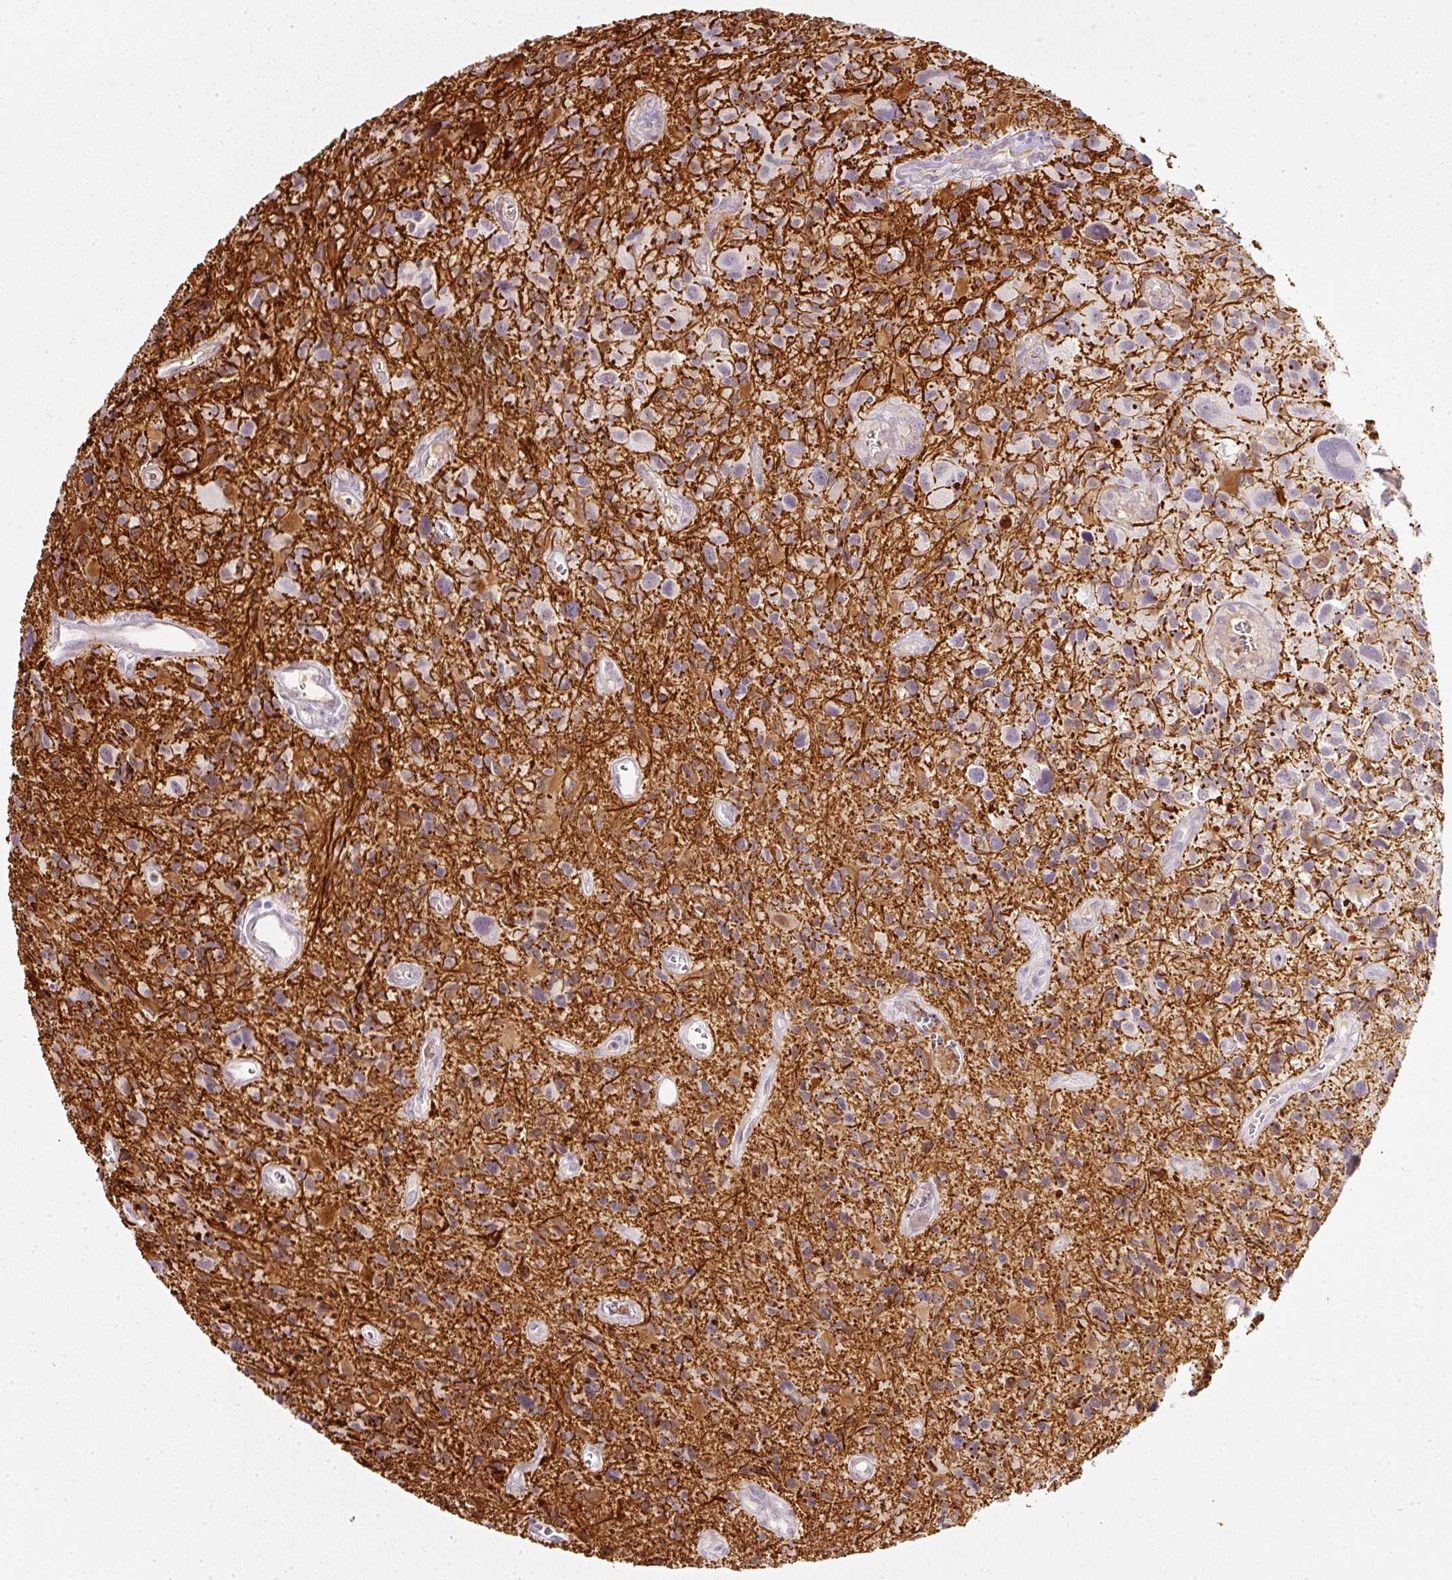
{"staining": {"intensity": "negative", "quantity": "none", "location": "none"}, "tissue": "glioma", "cell_type": "Tumor cells", "image_type": "cancer", "snomed": [{"axis": "morphology", "description": "Glioma, malignant, High grade"}, {"axis": "topography", "description": "Brain"}], "caption": "The image demonstrates no staining of tumor cells in malignant high-grade glioma.", "gene": "TOGARAM1", "patient": {"sex": "male", "age": 76}}